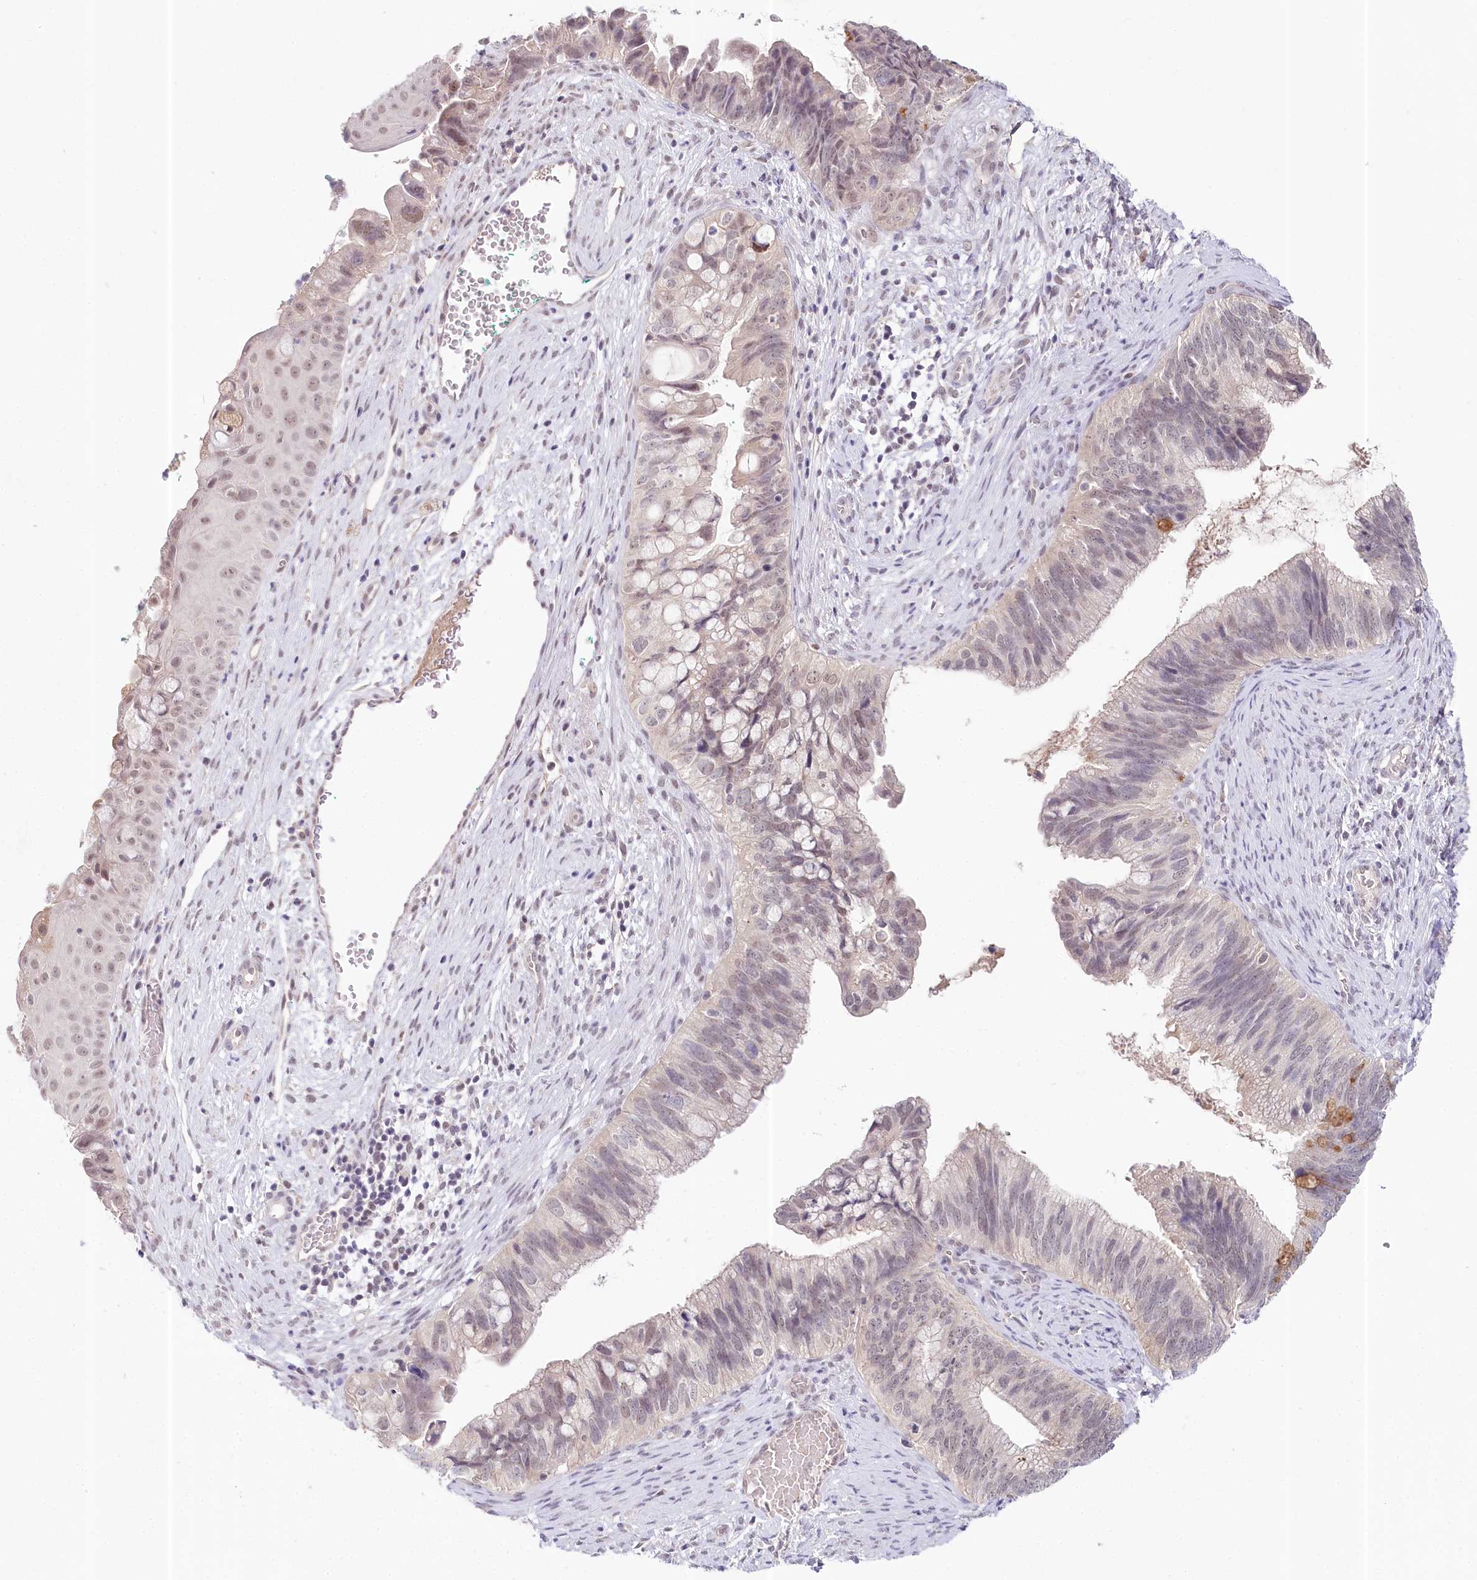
{"staining": {"intensity": "weak", "quantity": "<25%", "location": "nuclear"}, "tissue": "cervical cancer", "cell_type": "Tumor cells", "image_type": "cancer", "snomed": [{"axis": "morphology", "description": "Adenocarcinoma, NOS"}, {"axis": "topography", "description": "Cervix"}], "caption": "A micrograph of human cervical cancer is negative for staining in tumor cells. (DAB (3,3'-diaminobenzidine) IHC, high magnification).", "gene": "AMTN", "patient": {"sex": "female", "age": 42}}